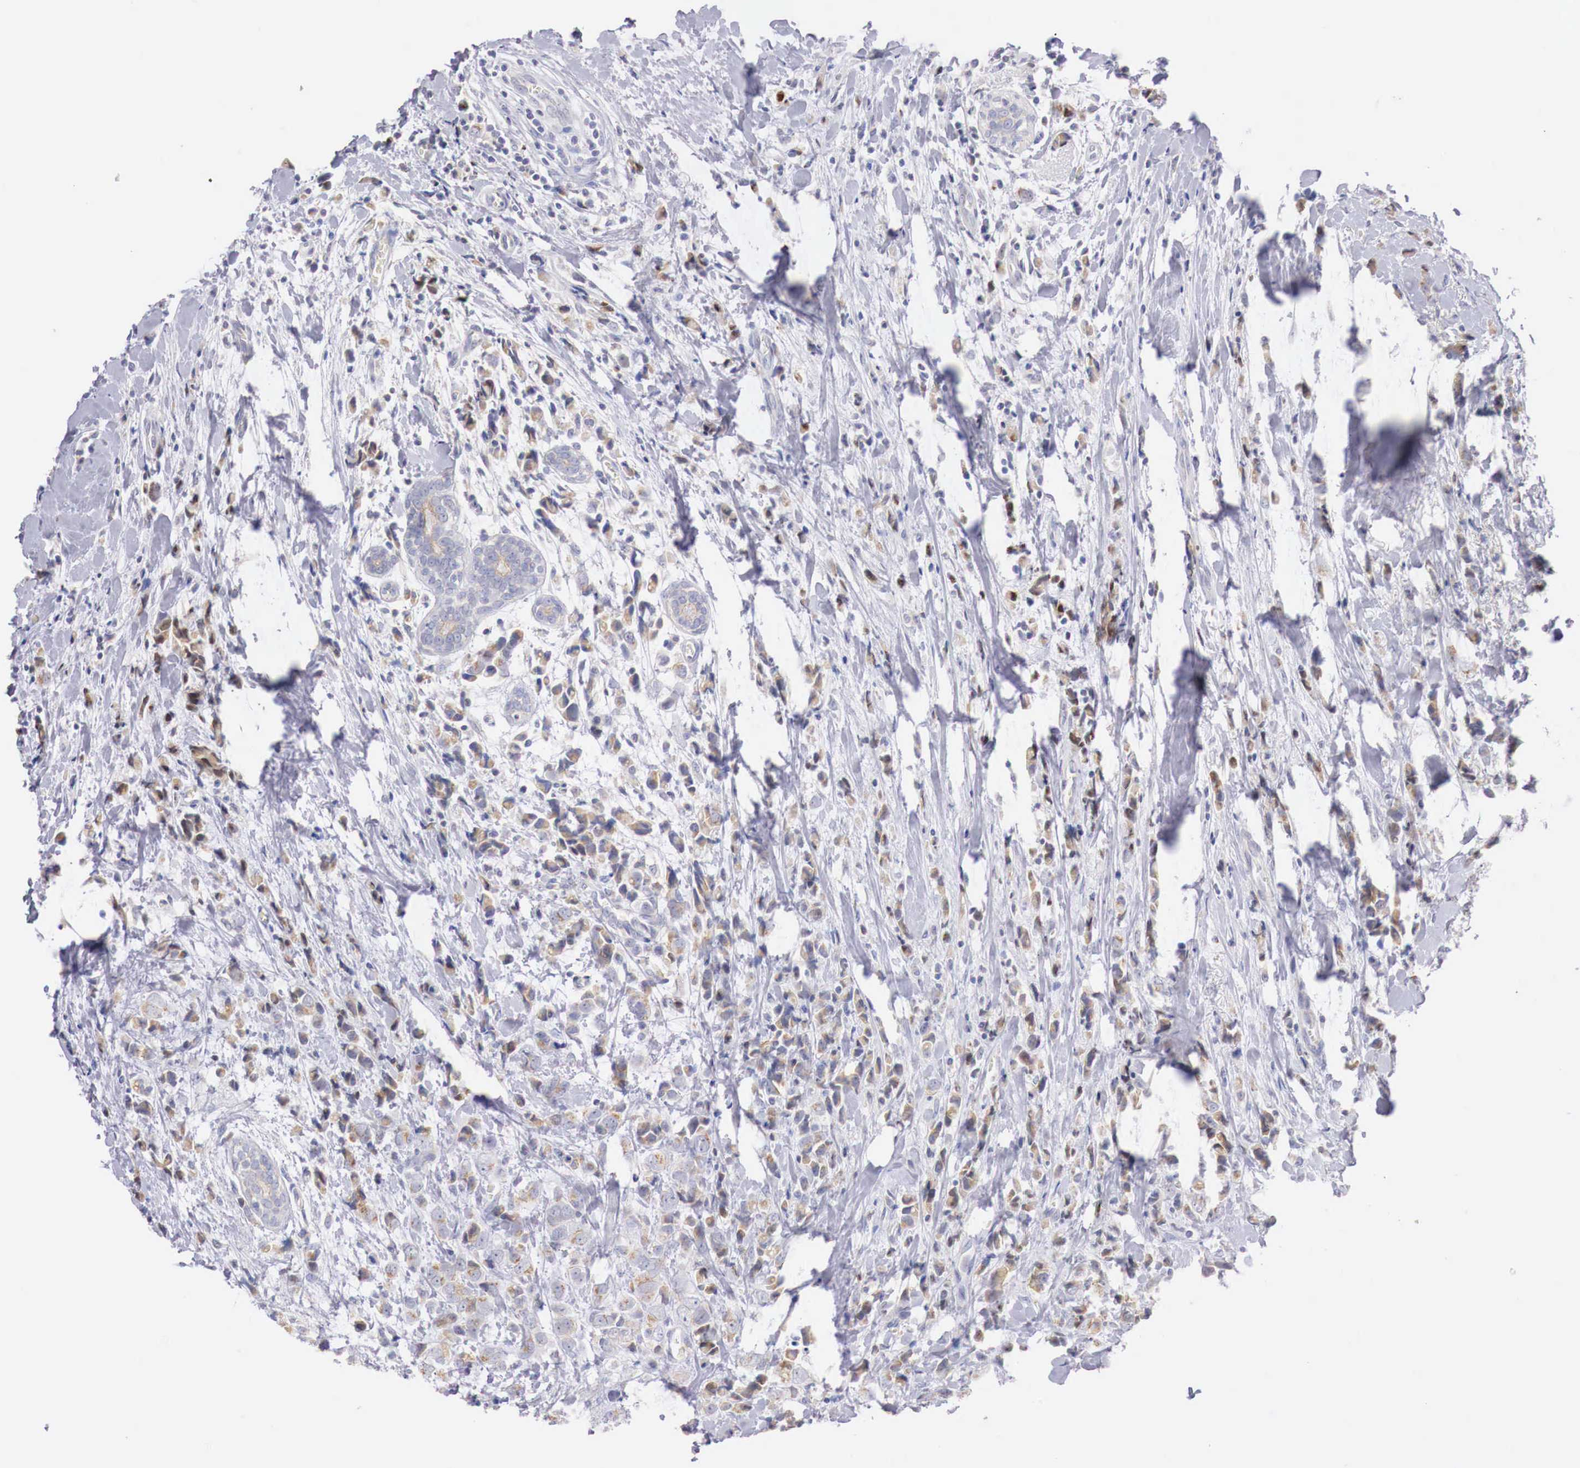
{"staining": {"intensity": "negative", "quantity": "none", "location": "none"}, "tissue": "breast cancer", "cell_type": "Tumor cells", "image_type": "cancer", "snomed": [{"axis": "morphology", "description": "Lobular carcinoma"}, {"axis": "topography", "description": "Breast"}], "caption": "This is an immunohistochemistry image of breast cancer (lobular carcinoma). There is no positivity in tumor cells.", "gene": "TRIM13", "patient": {"sex": "female", "age": 57}}